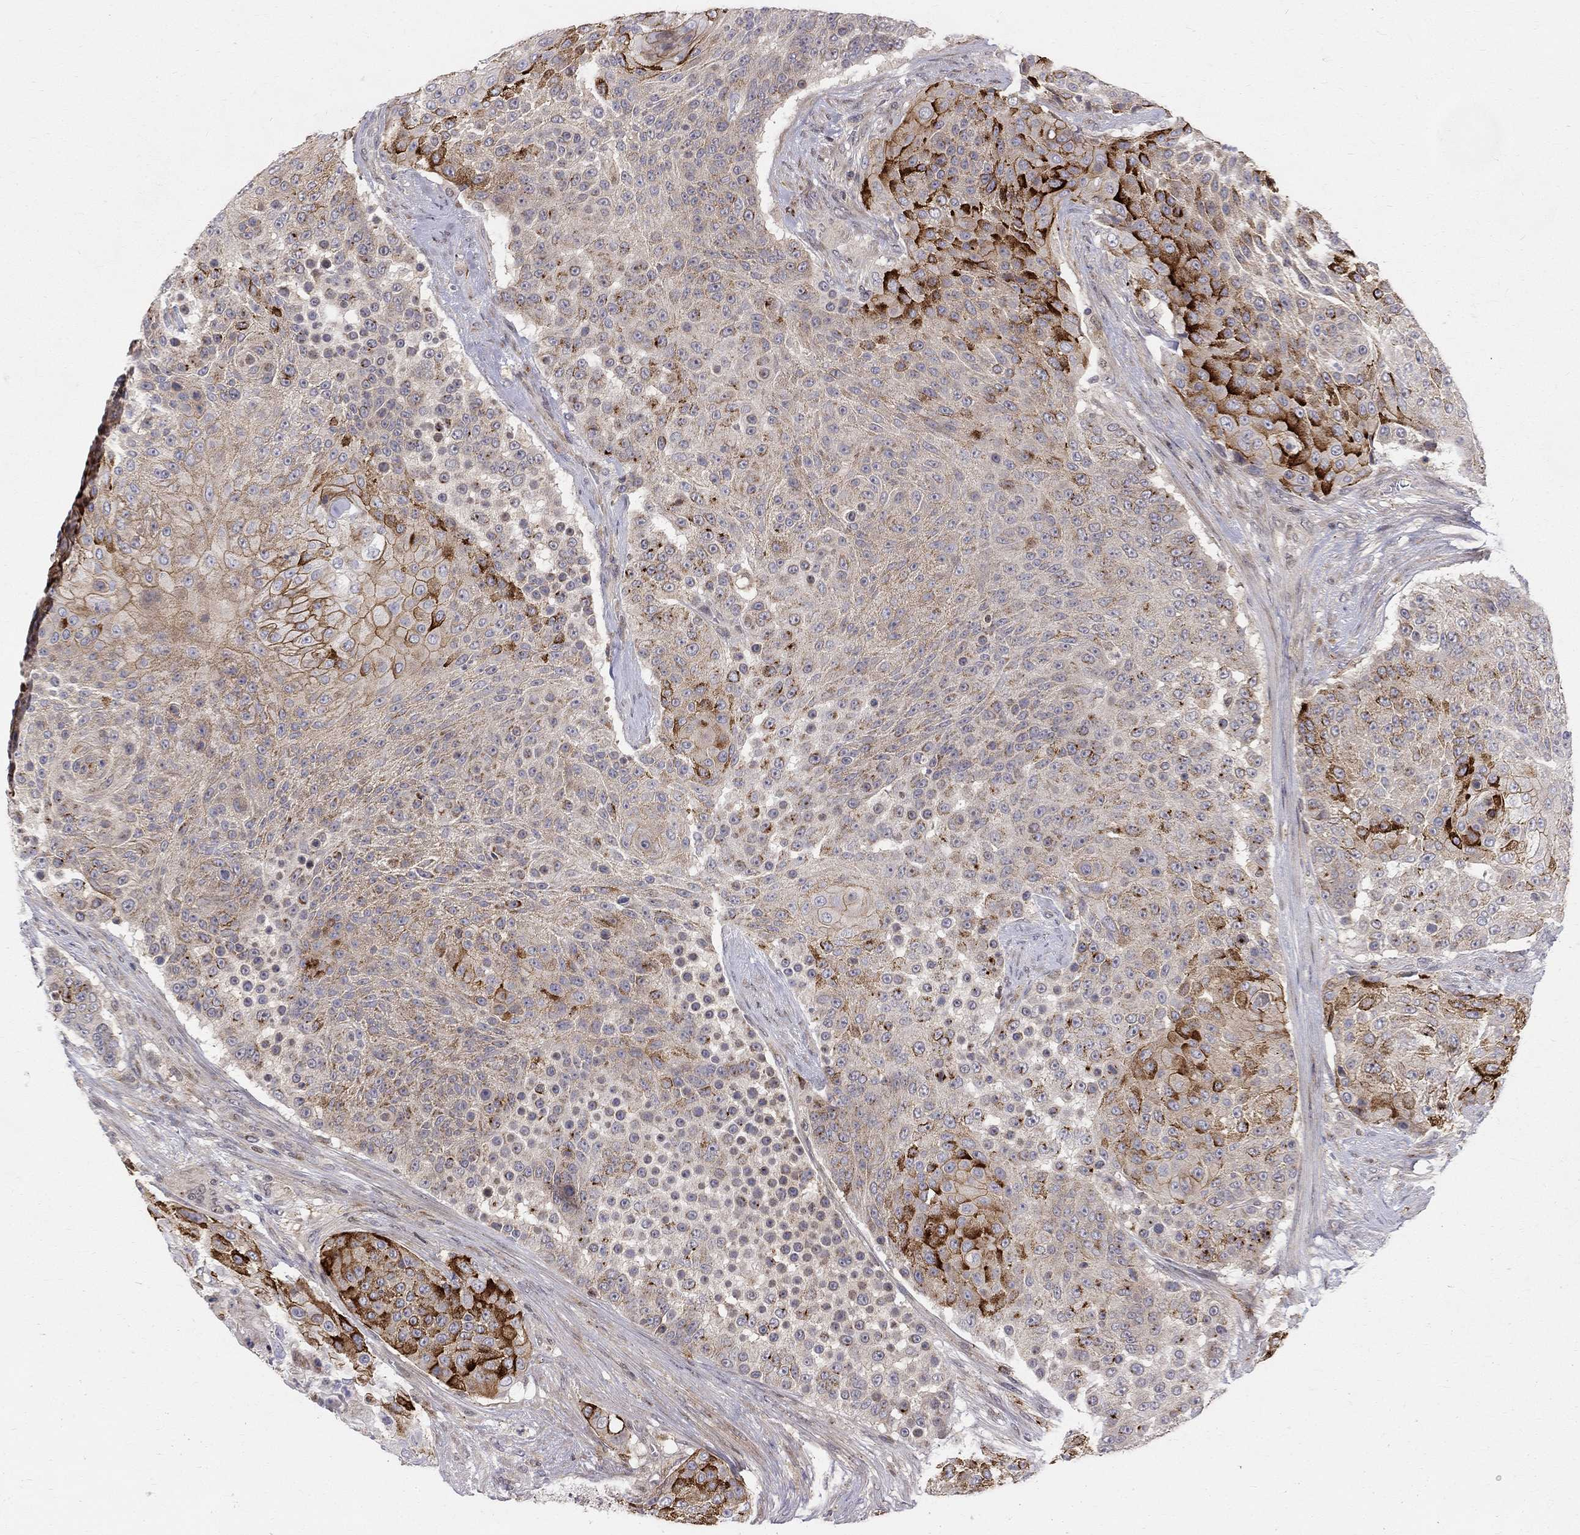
{"staining": {"intensity": "strong", "quantity": "<25%", "location": "cytoplasmic/membranous"}, "tissue": "urothelial cancer", "cell_type": "Tumor cells", "image_type": "cancer", "snomed": [{"axis": "morphology", "description": "Urothelial carcinoma, High grade"}, {"axis": "topography", "description": "Urinary bladder"}], "caption": "Protein staining reveals strong cytoplasmic/membranous expression in approximately <25% of tumor cells in urothelial cancer.", "gene": "WDR19", "patient": {"sex": "female", "age": 63}}